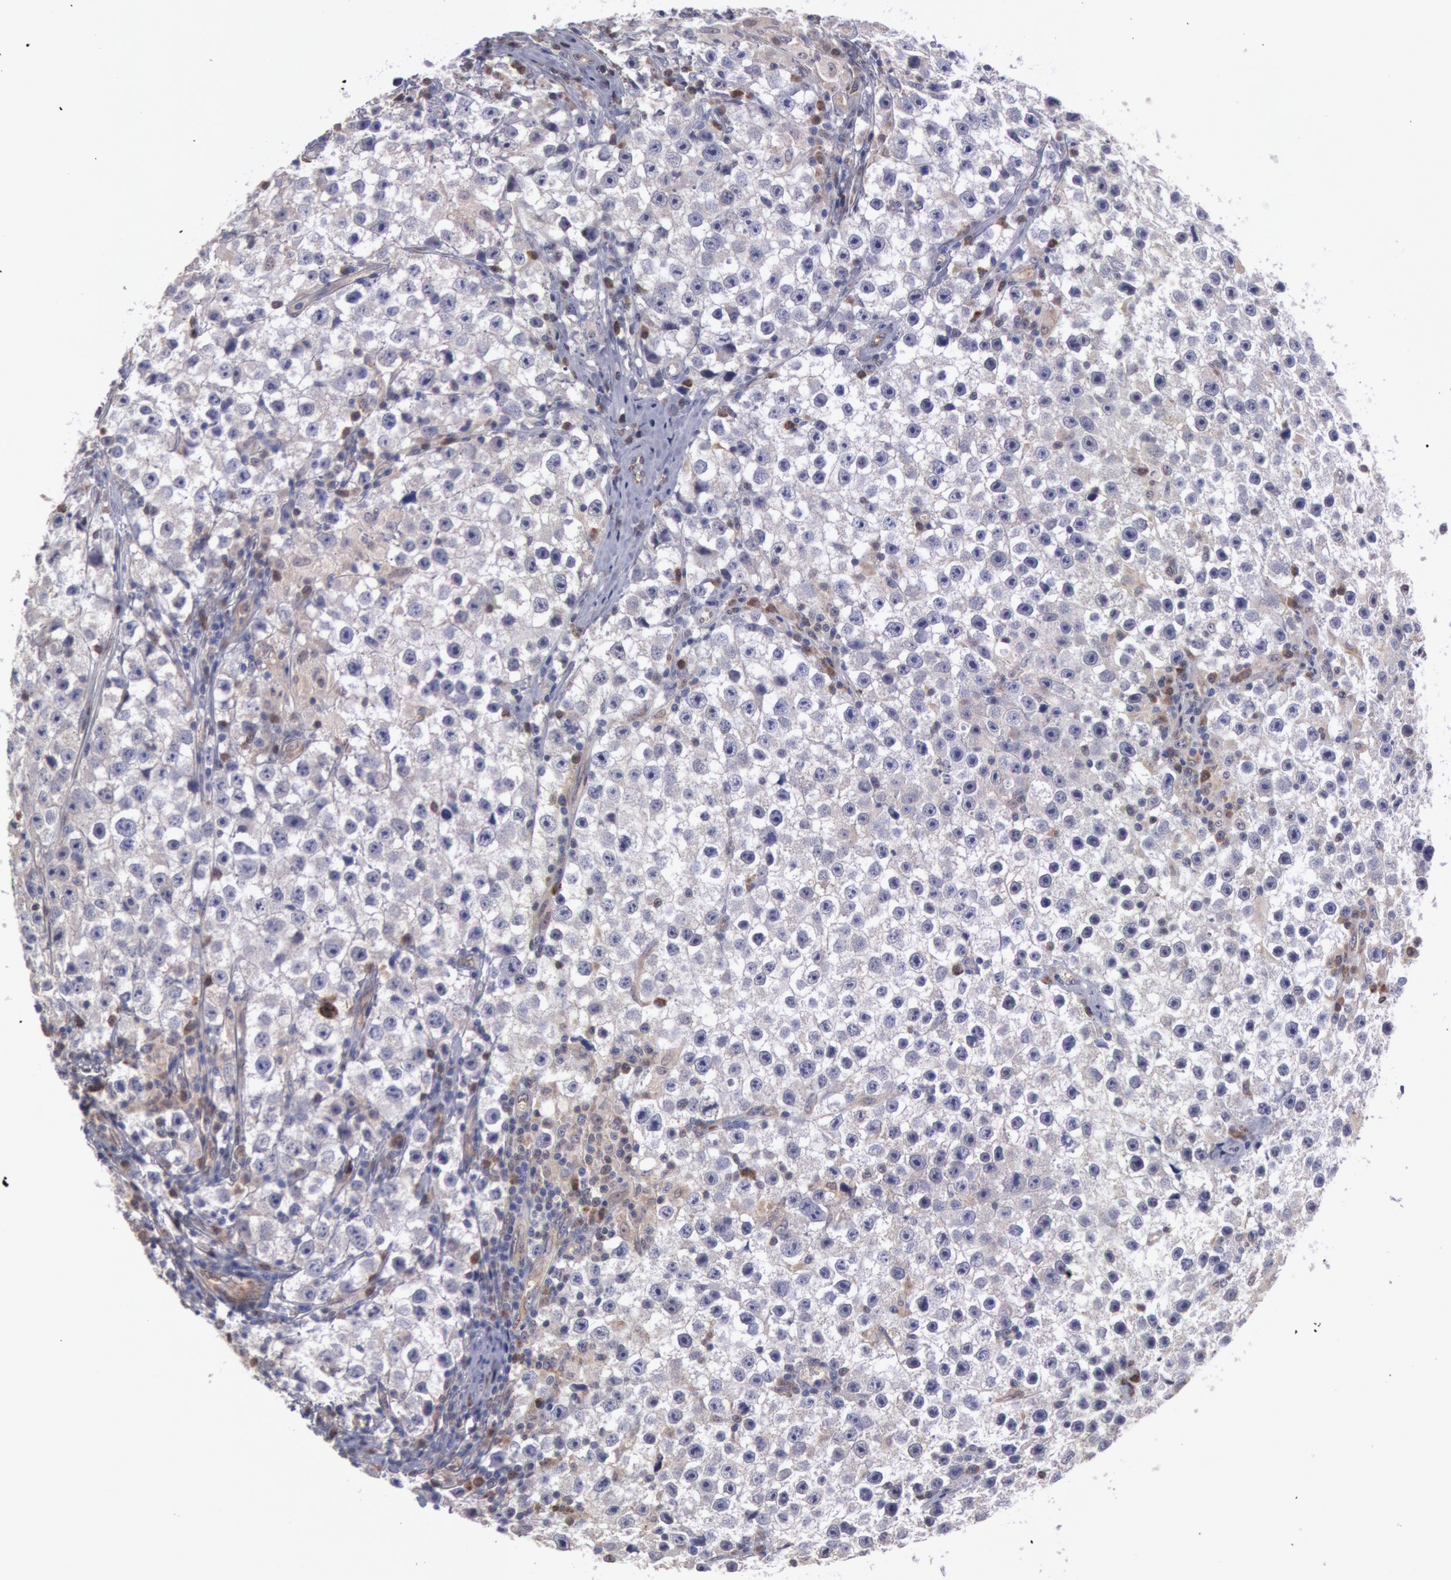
{"staining": {"intensity": "weak", "quantity": "<25%", "location": "cytoplasmic/membranous"}, "tissue": "testis cancer", "cell_type": "Tumor cells", "image_type": "cancer", "snomed": [{"axis": "morphology", "description": "Seminoma, NOS"}, {"axis": "topography", "description": "Testis"}], "caption": "The IHC histopathology image has no significant positivity in tumor cells of testis cancer (seminoma) tissue.", "gene": "MPST", "patient": {"sex": "male", "age": 35}}